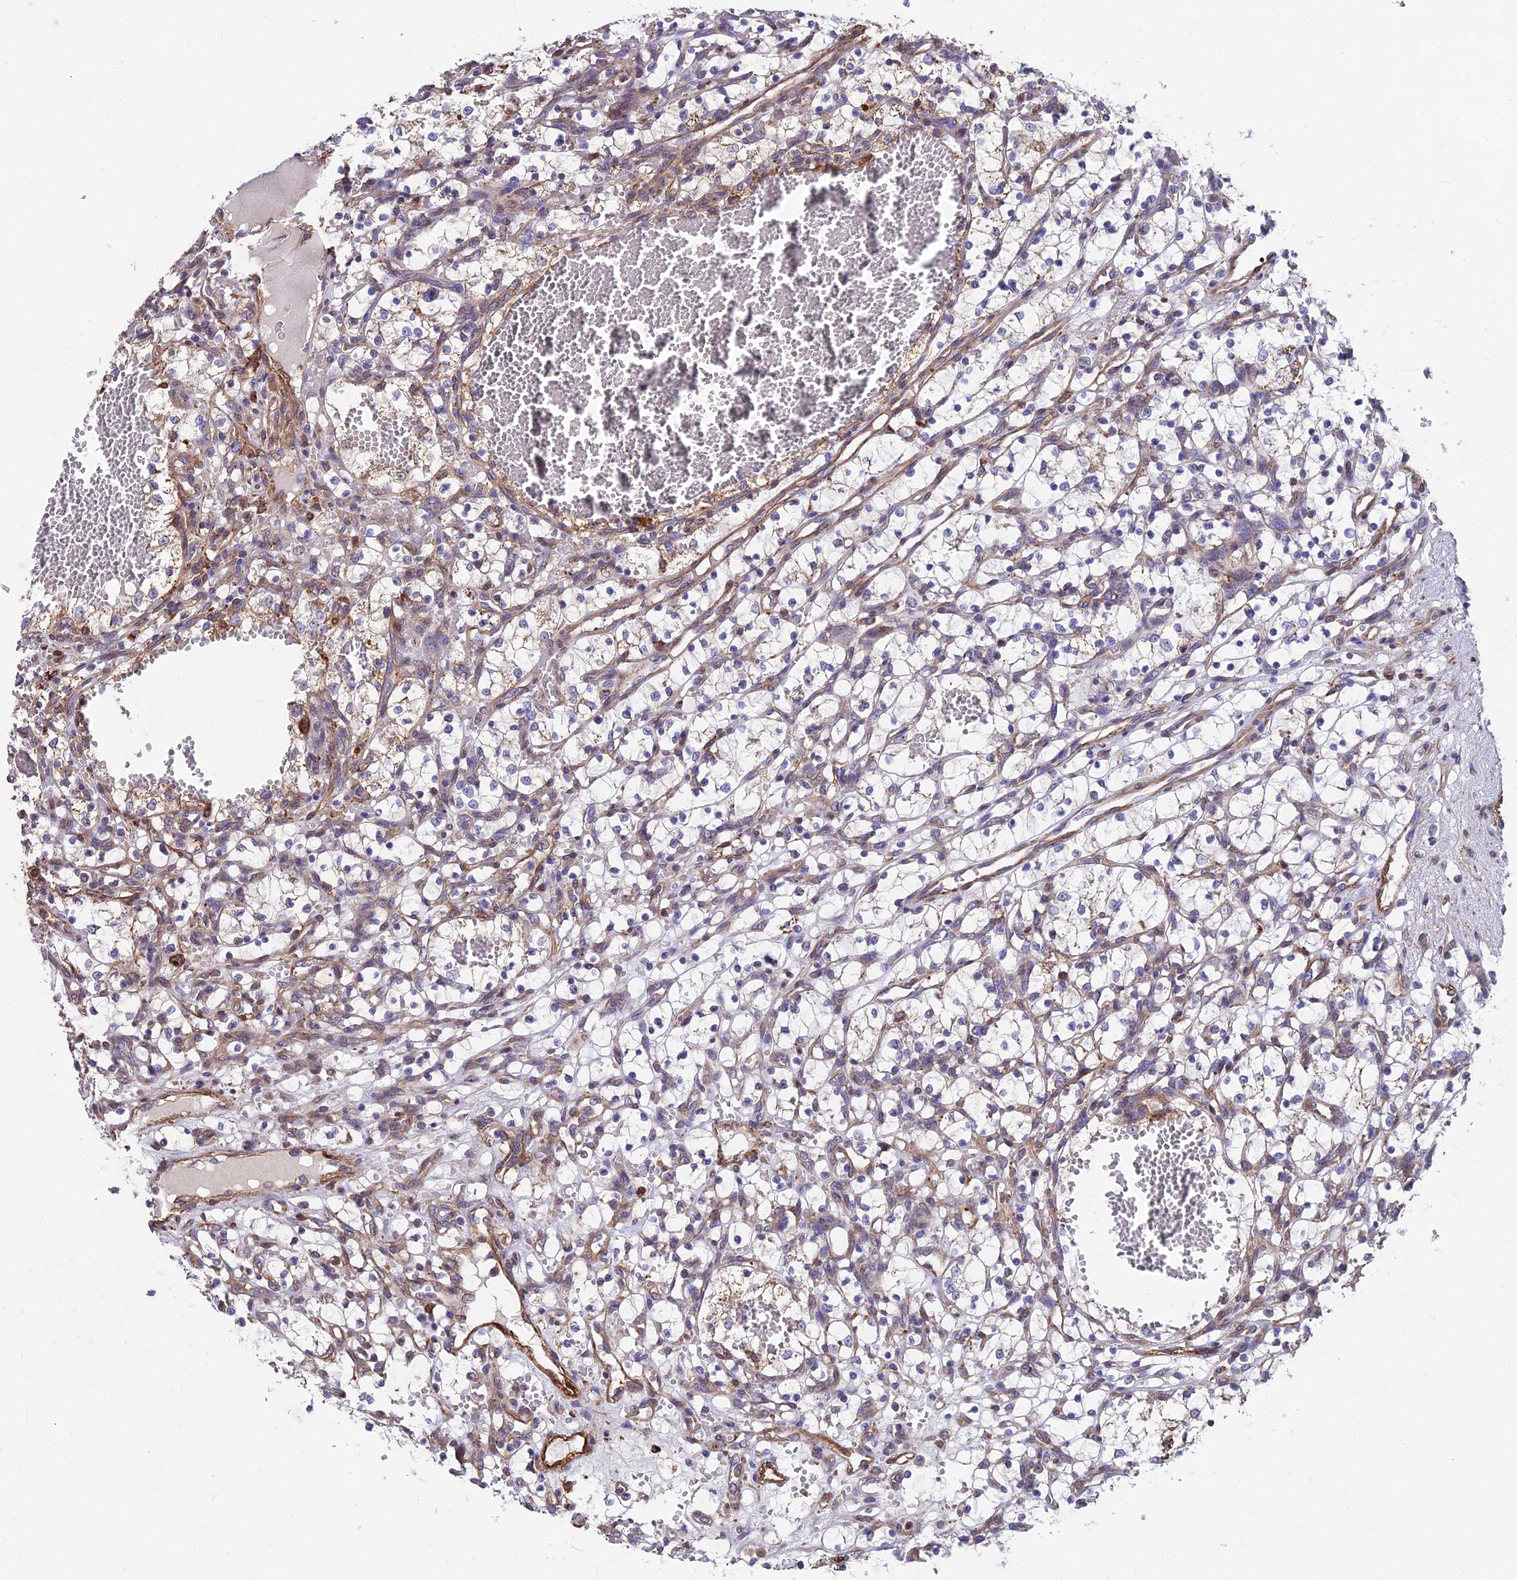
{"staining": {"intensity": "negative", "quantity": "none", "location": "none"}, "tissue": "renal cancer", "cell_type": "Tumor cells", "image_type": "cancer", "snomed": [{"axis": "morphology", "description": "Adenocarcinoma, NOS"}, {"axis": "topography", "description": "Kidney"}], "caption": "High power microscopy micrograph of an IHC photomicrograph of renal adenocarcinoma, revealing no significant positivity in tumor cells.", "gene": "RTN4RL1", "patient": {"sex": "female", "age": 69}}